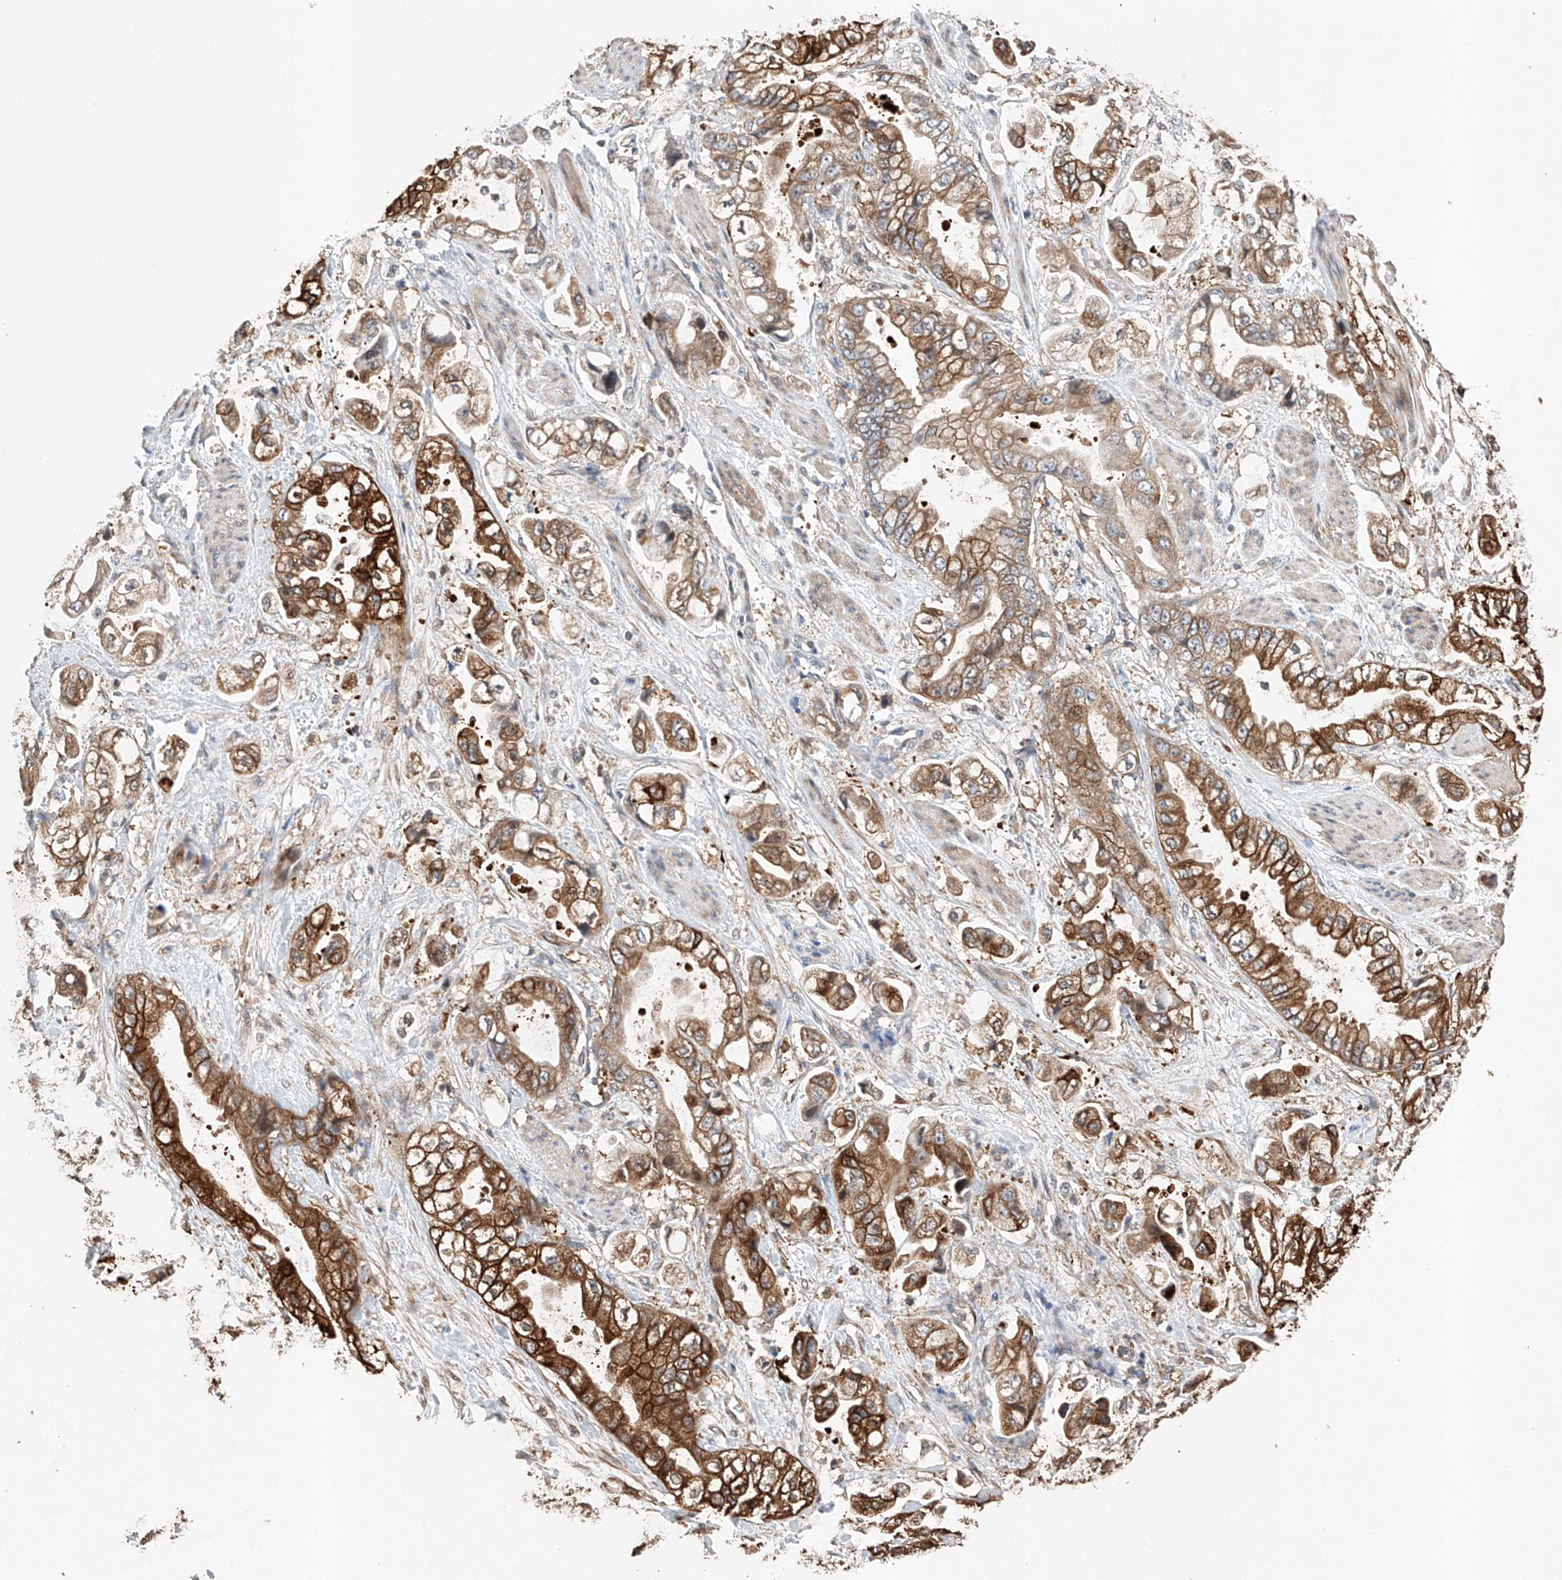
{"staining": {"intensity": "strong", "quantity": ">75%", "location": "cytoplasmic/membranous"}, "tissue": "stomach cancer", "cell_type": "Tumor cells", "image_type": "cancer", "snomed": [{"axis": "morphology", "description": "Adenocarcinoma, NOS"}, {"axis": "topography", "description": "Stomach"}], "caption": "Stomach cancer (adenocarcinoma) stained with immunohistochemistry (IHC) exhibits strong cytoplasmic/membranous staining in about >75% of tumor cells.", "gene": "TIMM23", "patient": {"sex": "male", "age": 62}}